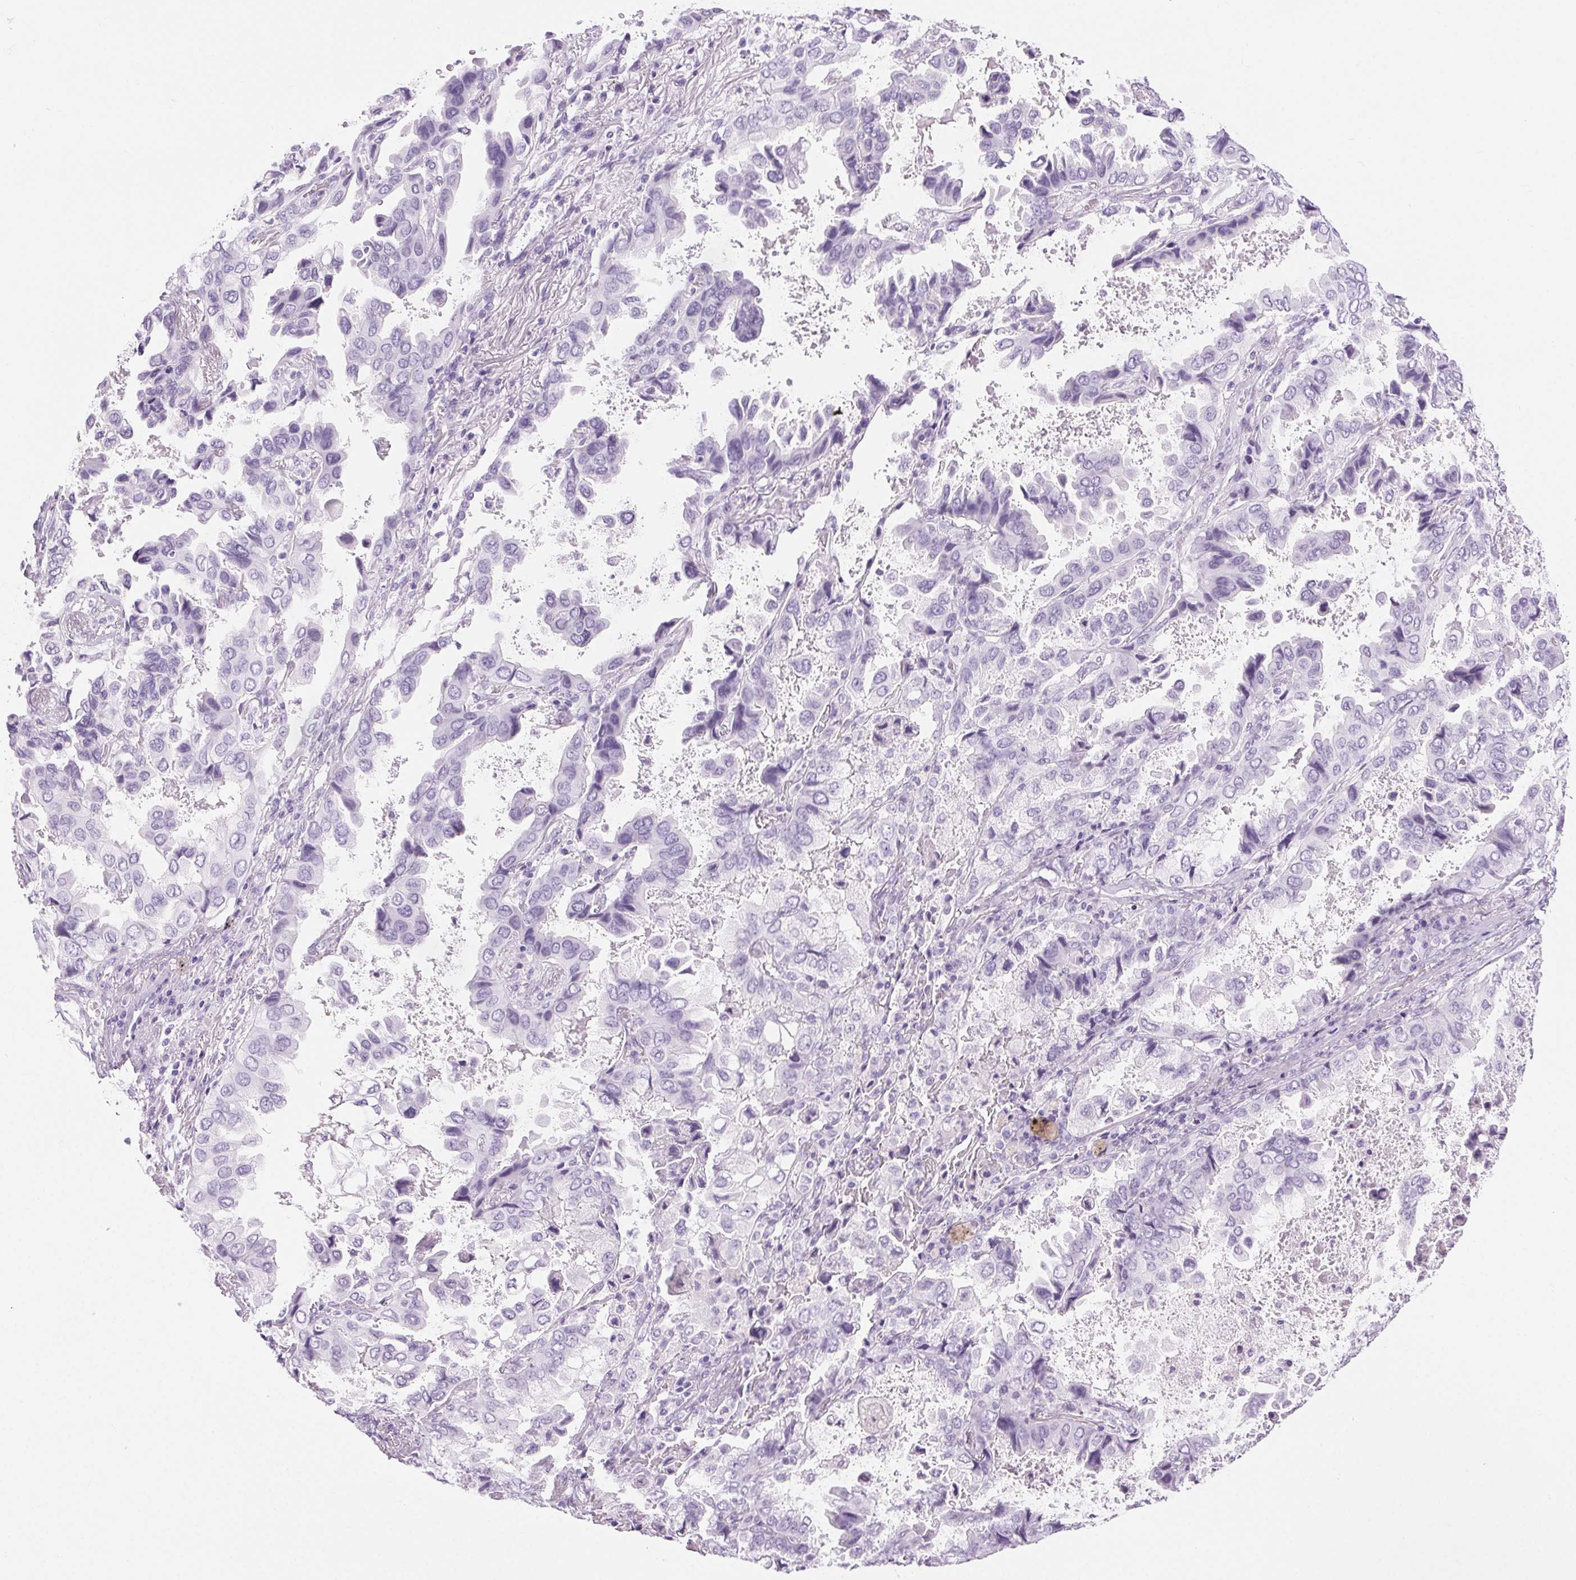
{"staining": {"intensity": "negative", "quantity": "none", "location": "none"}, "tissue": "lung cancer", "cell_type": "Tumor cells", "image_type": "cancer", "snomed": [{"axis": "morphology", "description": "Aneuploidy"}, {"axis": "morphology", "description": "Adenocarcinoma, NOS"}, {"axis": "morphology", "description": "Adenocarcinoma, metastatic, NOS"}, {"axis": "topography", "description": "Lymph node"}, {"axis": "topography", "description": "Lung"}], "caption": "Immunohistochemistry micrograph of lung cancer stained for a protein (brown), which exhibits no positivity in tumor cells.", "gene": "BEND2", "patient": {"sex": "female", "age": 48}}